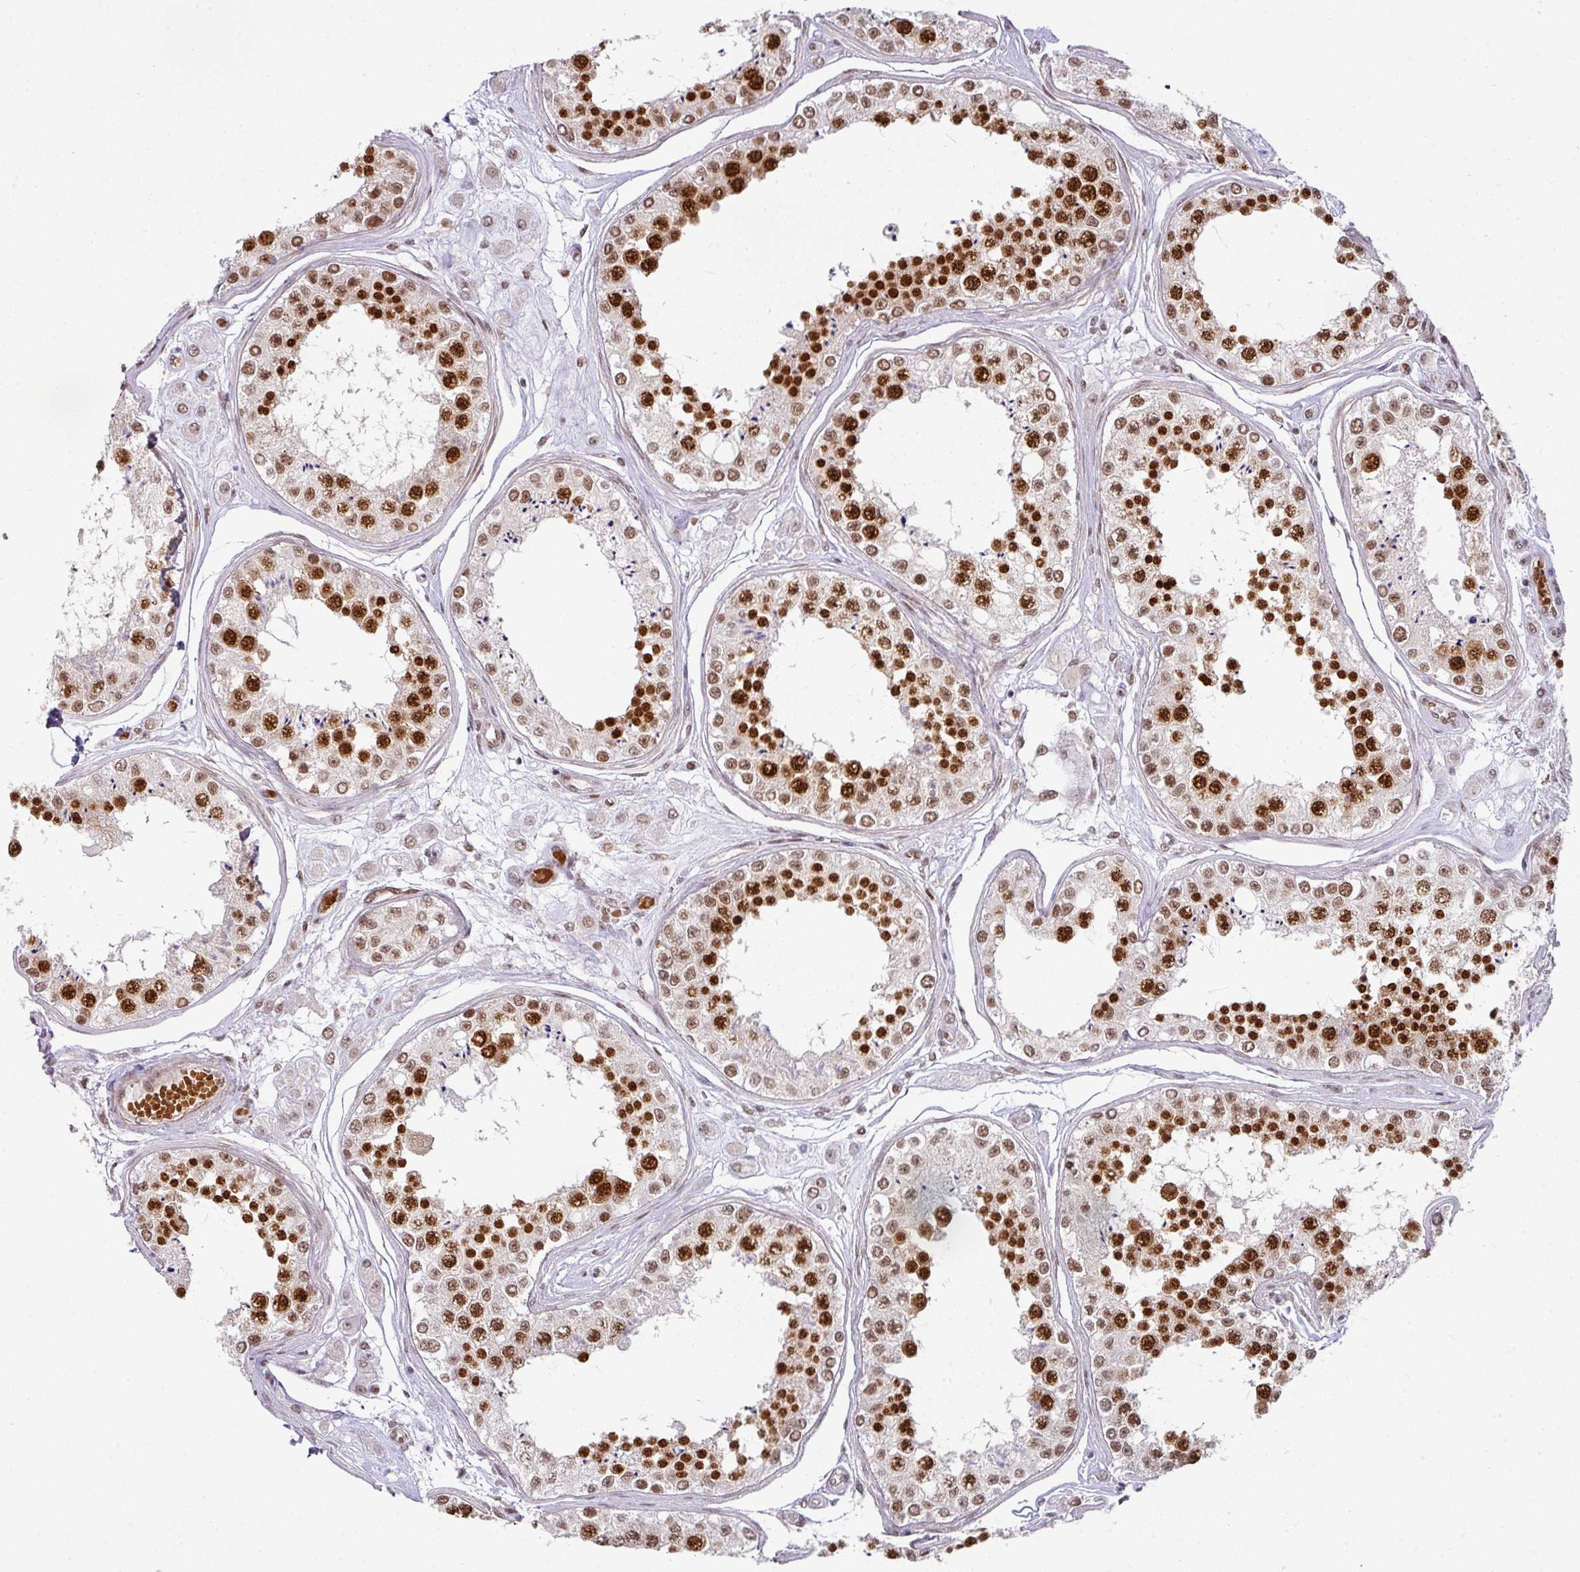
{"staining": {"intensity": "strong", "quantity": ">75%", "location": "nuclear"}, "tissue": "testis", "cell_type": "Cells in seminiferous ducts", "image_type": "normal", "snomed": [{"axis": "morphology", "description": "Normal tissue, NOS"}, {"axis": "topography", "description": "Testis"}], "caption": "Benign testis was stained to show a protein in brown. There is high levels of strong nuclear staining in approximately >75% of cells in seminiferous ducts. Ihc stains the protein of interest in brown and the nuclei are stained blue.", "gene": "NCOA5", "patient": {"sex": "male", "age": 25}}